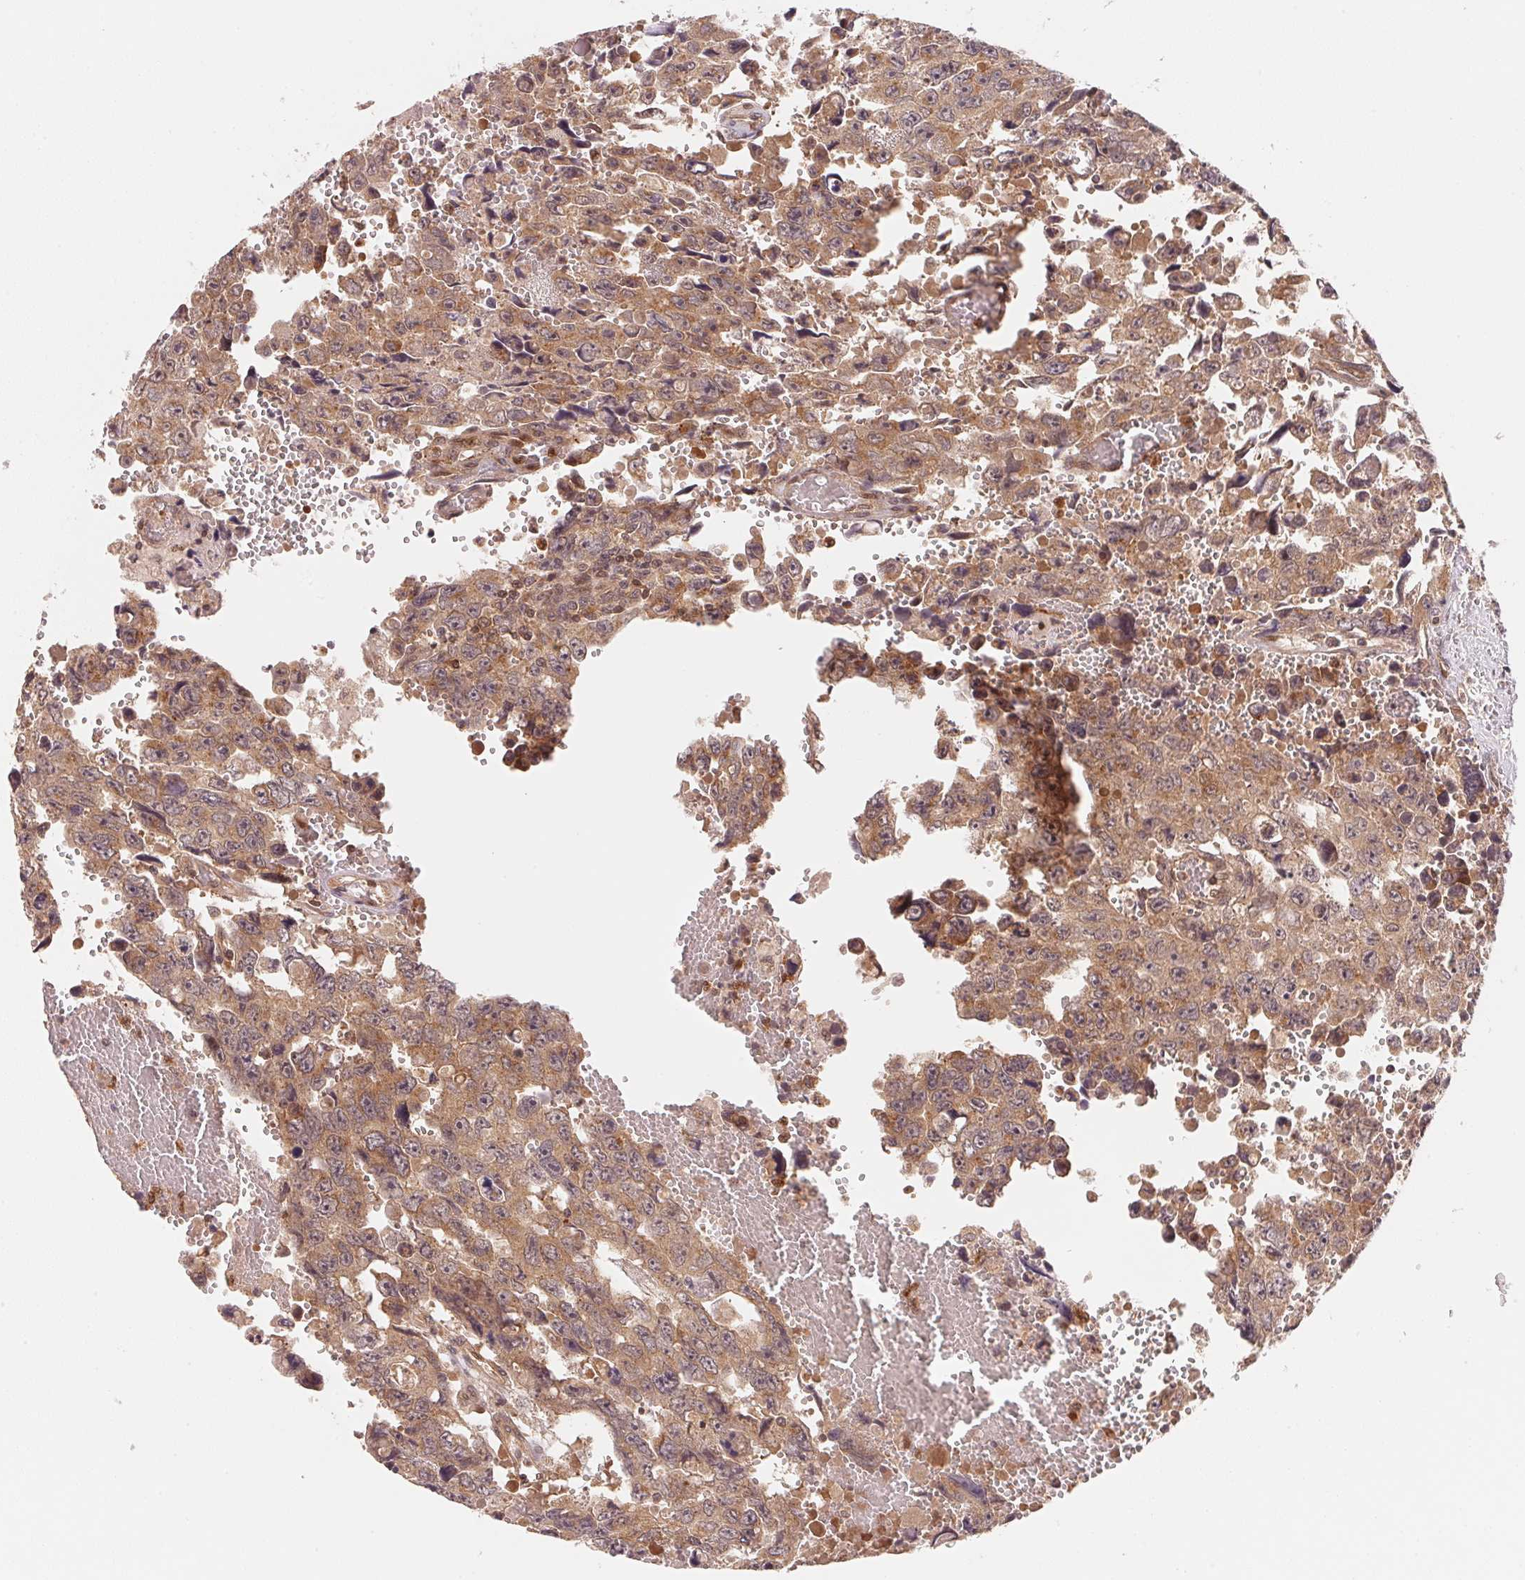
{"staining": {"intensity": "weak", "quantity": ">75%", "location": "cytoplasmic/membranous"}, "tissue": "testis cancer", "cell_type": "Tumor cells", "image_type": "cancer", "snomed": [{"axis": "morphology", "description": "Seminoma, NOS"}, {"axis": "topography", "description": "Testis"}], "caption": "Testis seminoma stained with a protein marker shows weak staining in tumor cells.", "gene": "CCDC102B", "patient": {"sex": "male", "age": 26}}